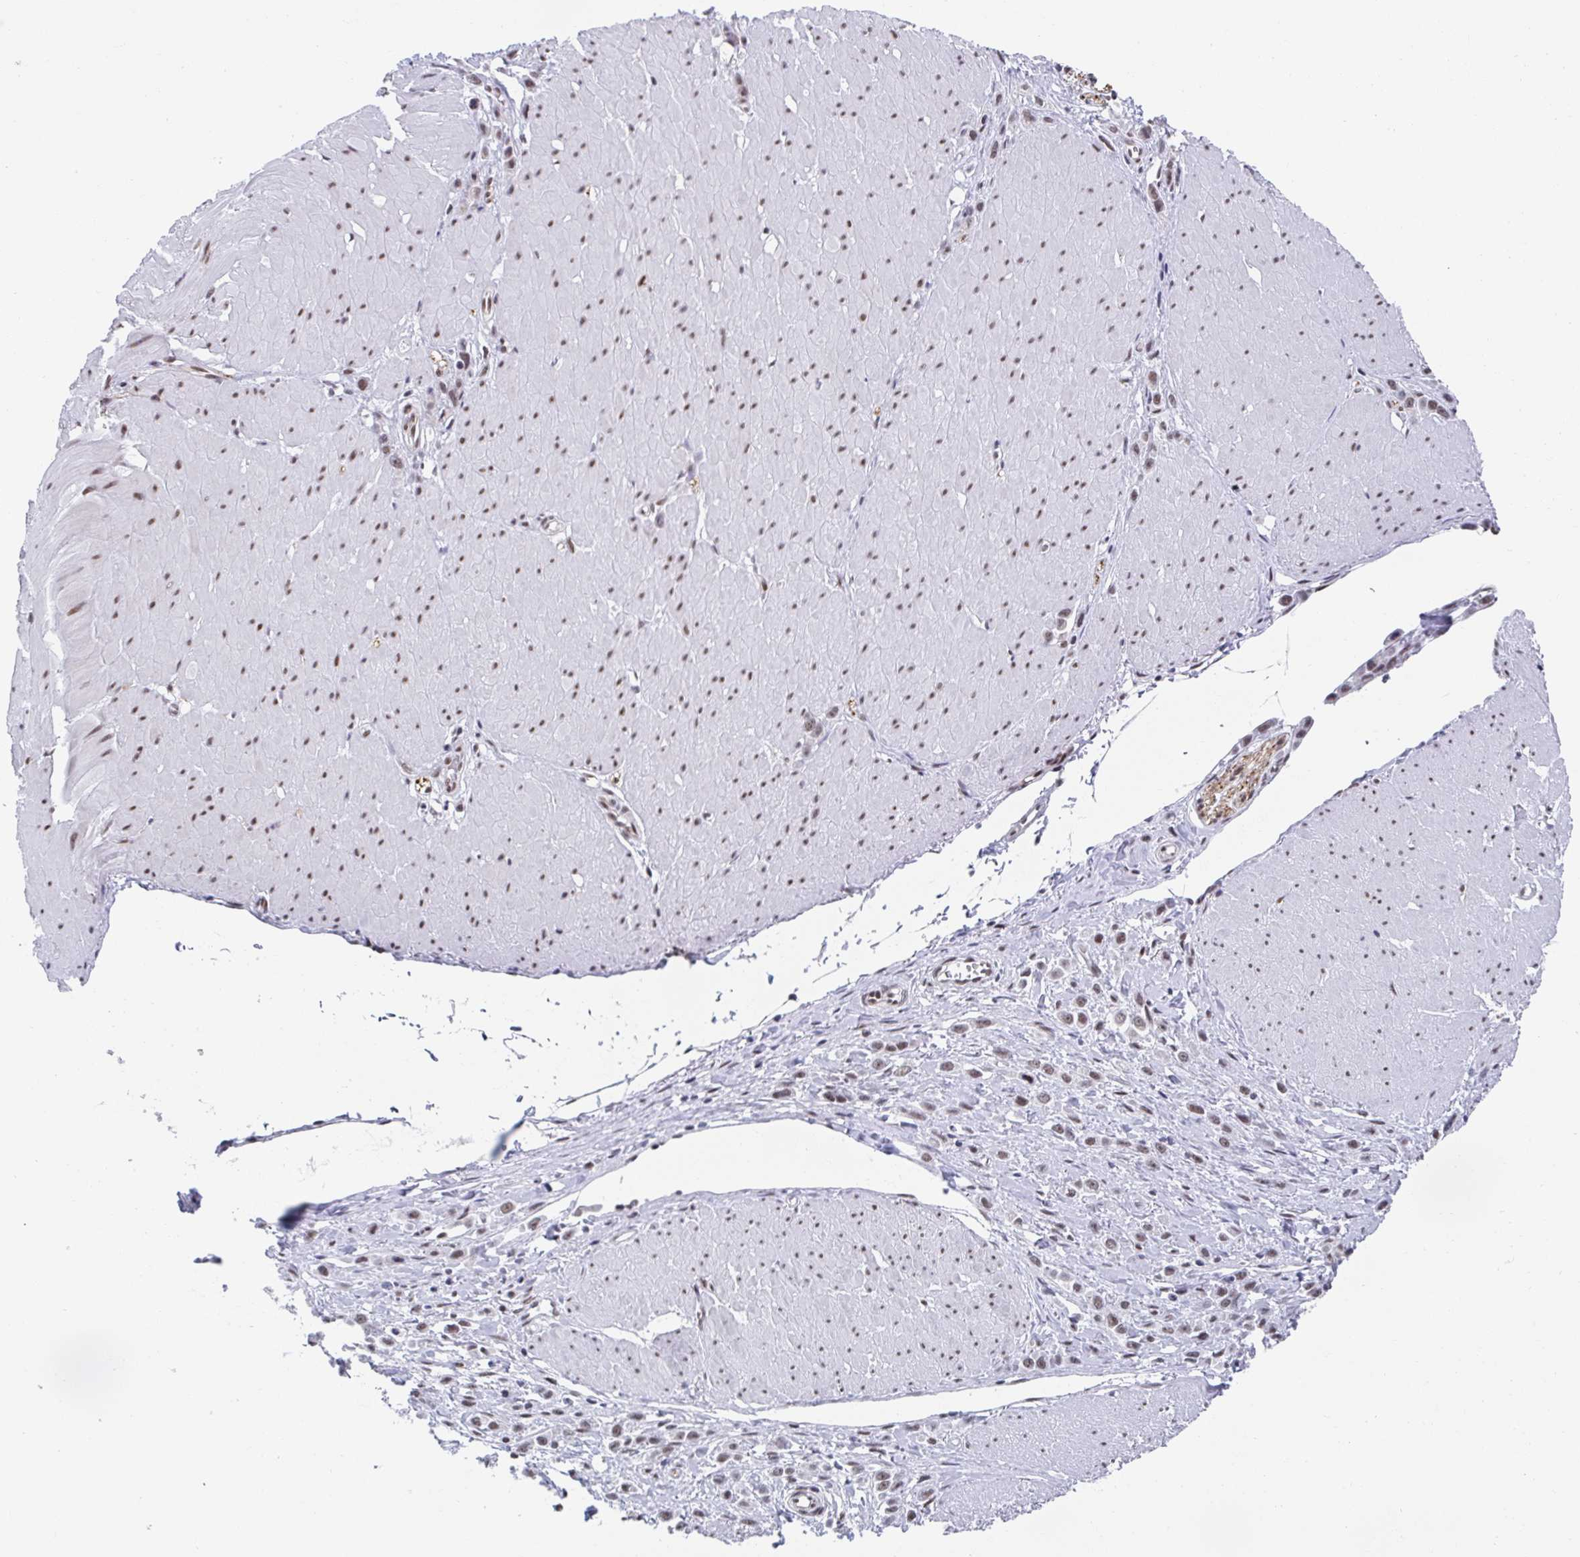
{"staining": {"intensity": "moderate", "quantity": ">75%", "location": "nuclear"}, "tissue": "stomach cancer", "cell_type": "Tumor cells", "image_type": "cancer", "snomed": [{"axis": "morphology", "description": "Adenocarcinoma, NOS"}, {"axis": "topography", "description": "Stomach"}], "caption": "Immunohistochemistry (IHC) of stomach cancer exhibits medium levels of moderate nuclear staining in about >75% of tumor cells.", "gene": "SLC7A10", "patient": {"sex": "male", "age": 47}}